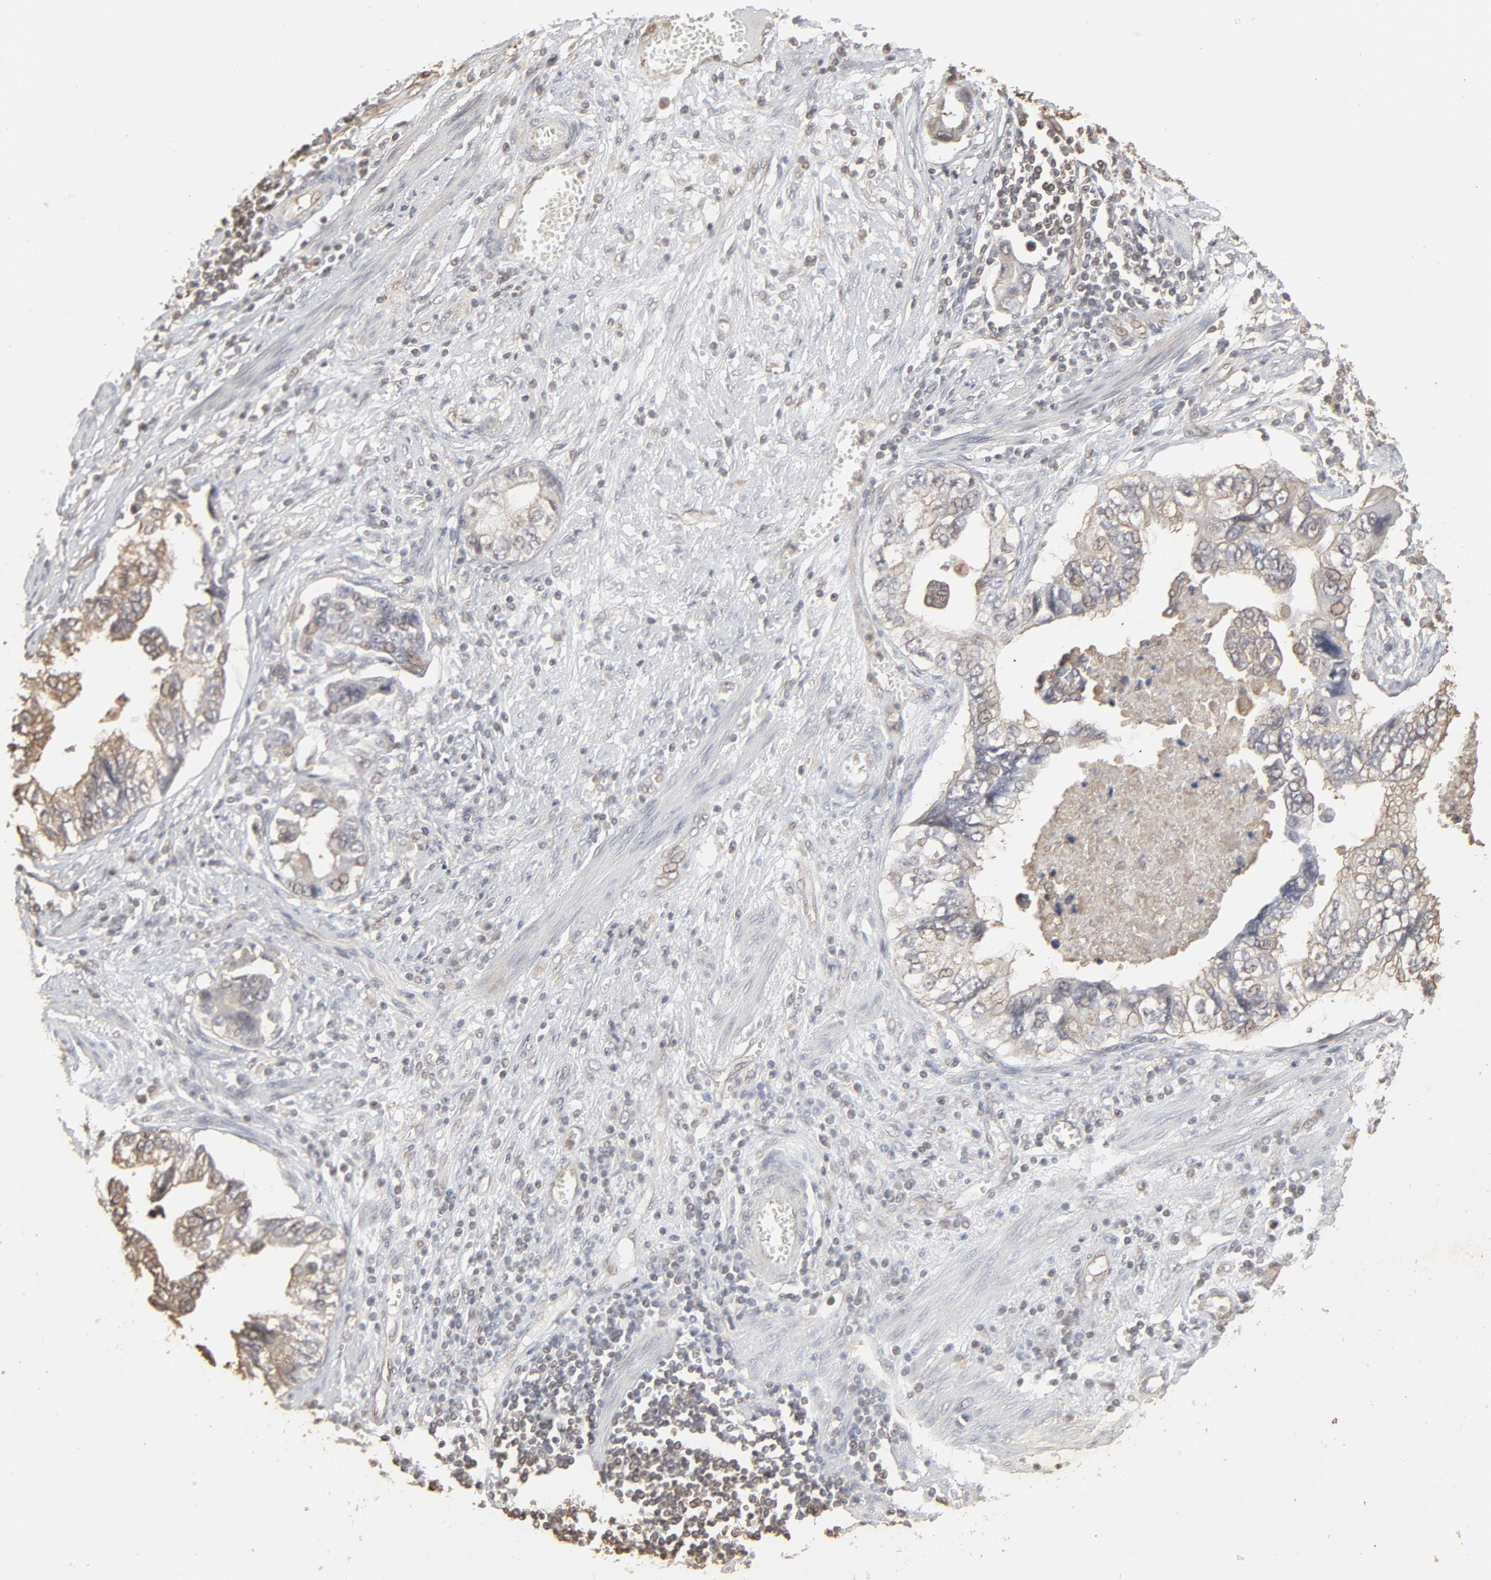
{"staining": {"intensity": "weak", "quantity": ">75%", "location": "cytoplasmic/membranous,nuclear"}, "tissue": "stomach cancer", "cell_type": "Tumor cells", "image_type": "cancer", "snomed": [{"axis": "morphology", "description": "Adenocarcinoma, NOS"}, {"axis": "topography", "description": "Pancreas"}, {"axis": "topography", "description": "Stomach, upper"}], "caption": "Immunohistochemistry of human stomach cancer (adenocarcinoma) reveals low levels of weak cytoplasmic/membranous and nuclear positivity in about >75% of tumor cells.", "gene": "PPP2CA", "patient": {"sex": "male", "age": 77}}